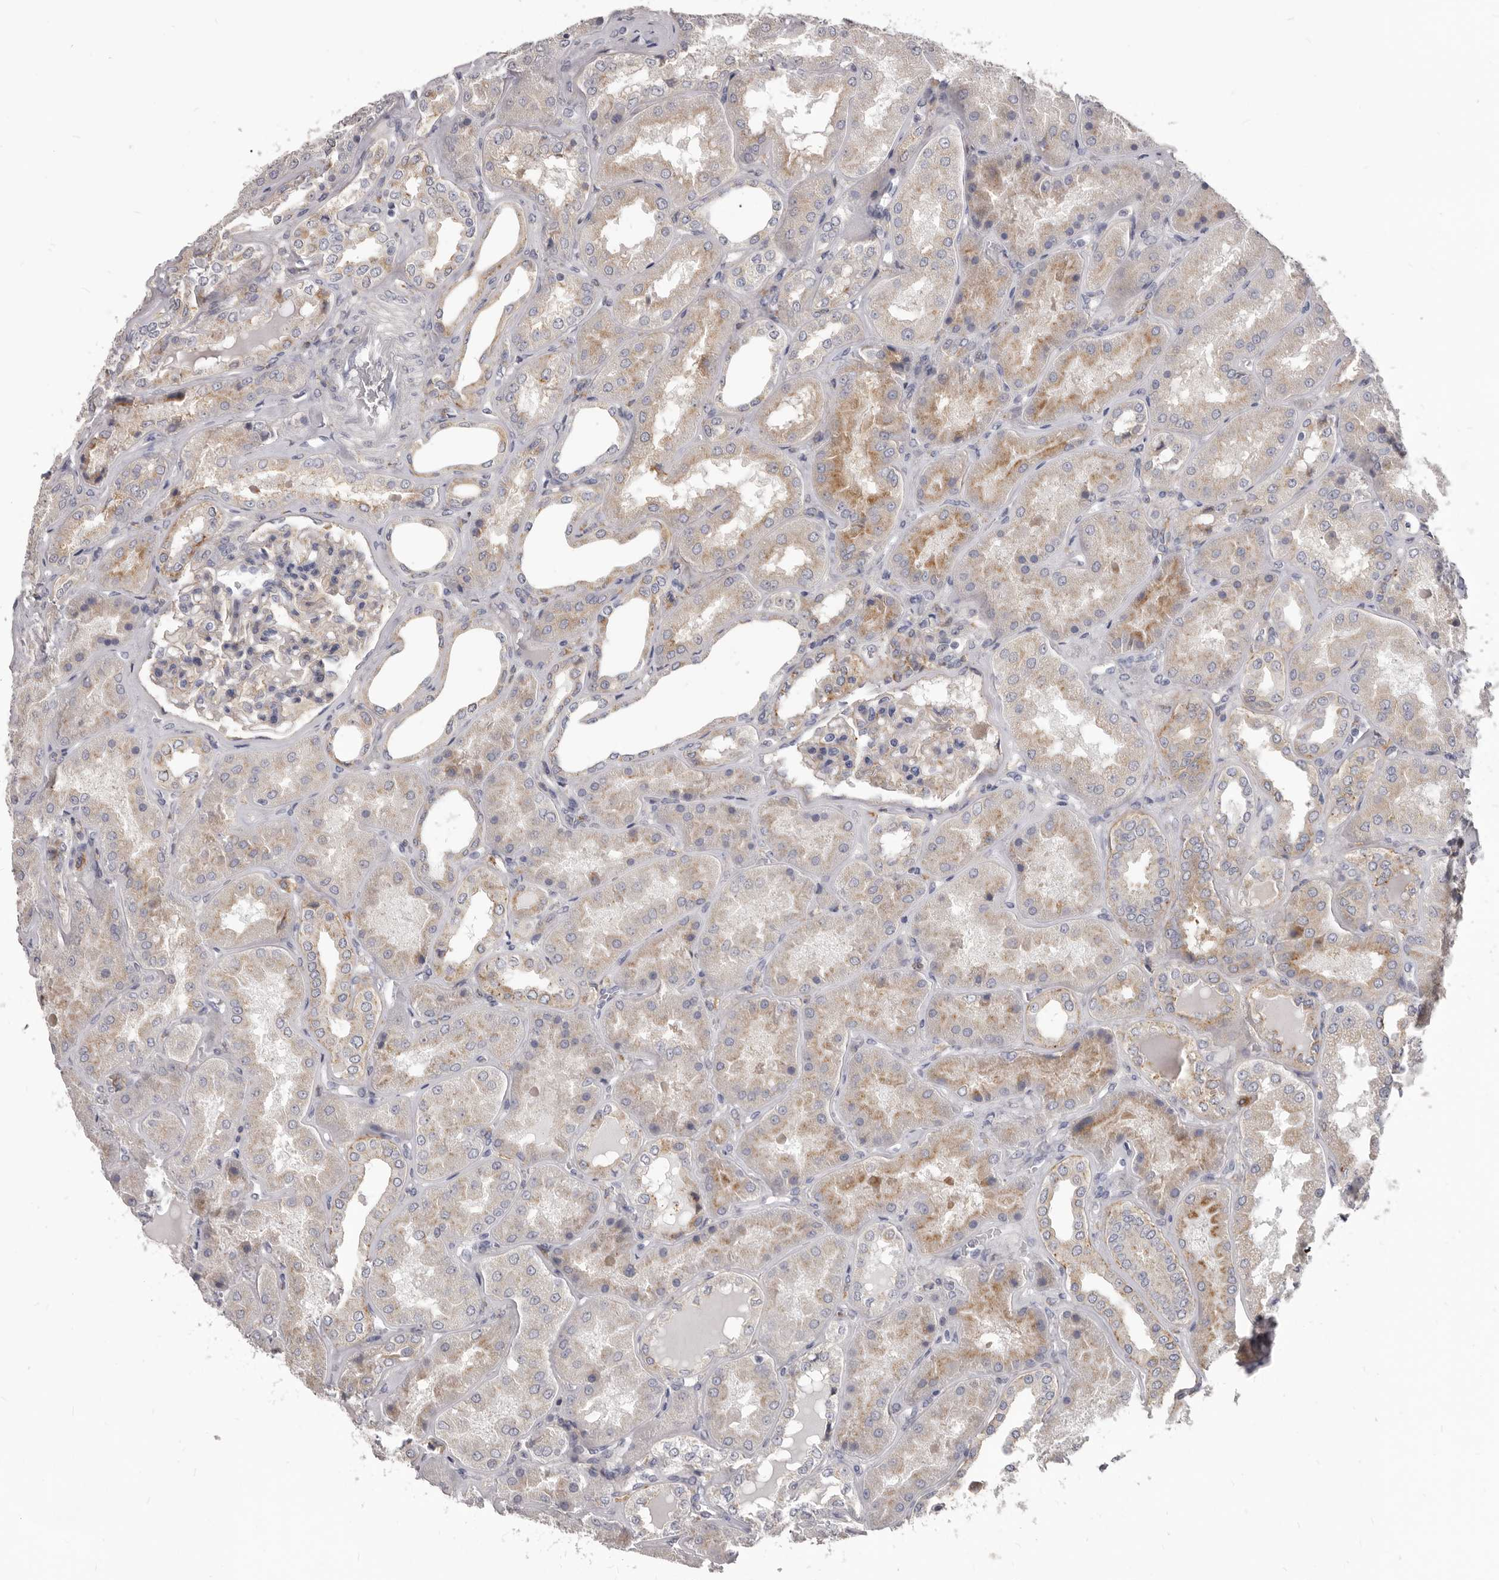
{"staining": {"intensity": "weak", "quantity": "<25%", "location": "cytoplasmic/membranous"}, "tissue": "kidney", "cell_type": "Cells in glomeruli", "image_type": "normal", "snomed": [{"axis": "morphology", "description": "Normal tissue, NOS"}, {"axis": "topography", "description": "Kidney"}], "caption": "High power microscopy micrograph of an IHC micrograph of normal kidney, revealing no significant staining in cells in glomeruli.", "gene": "PI4K2A", "patient": {"sex": "female", "age": 56}}